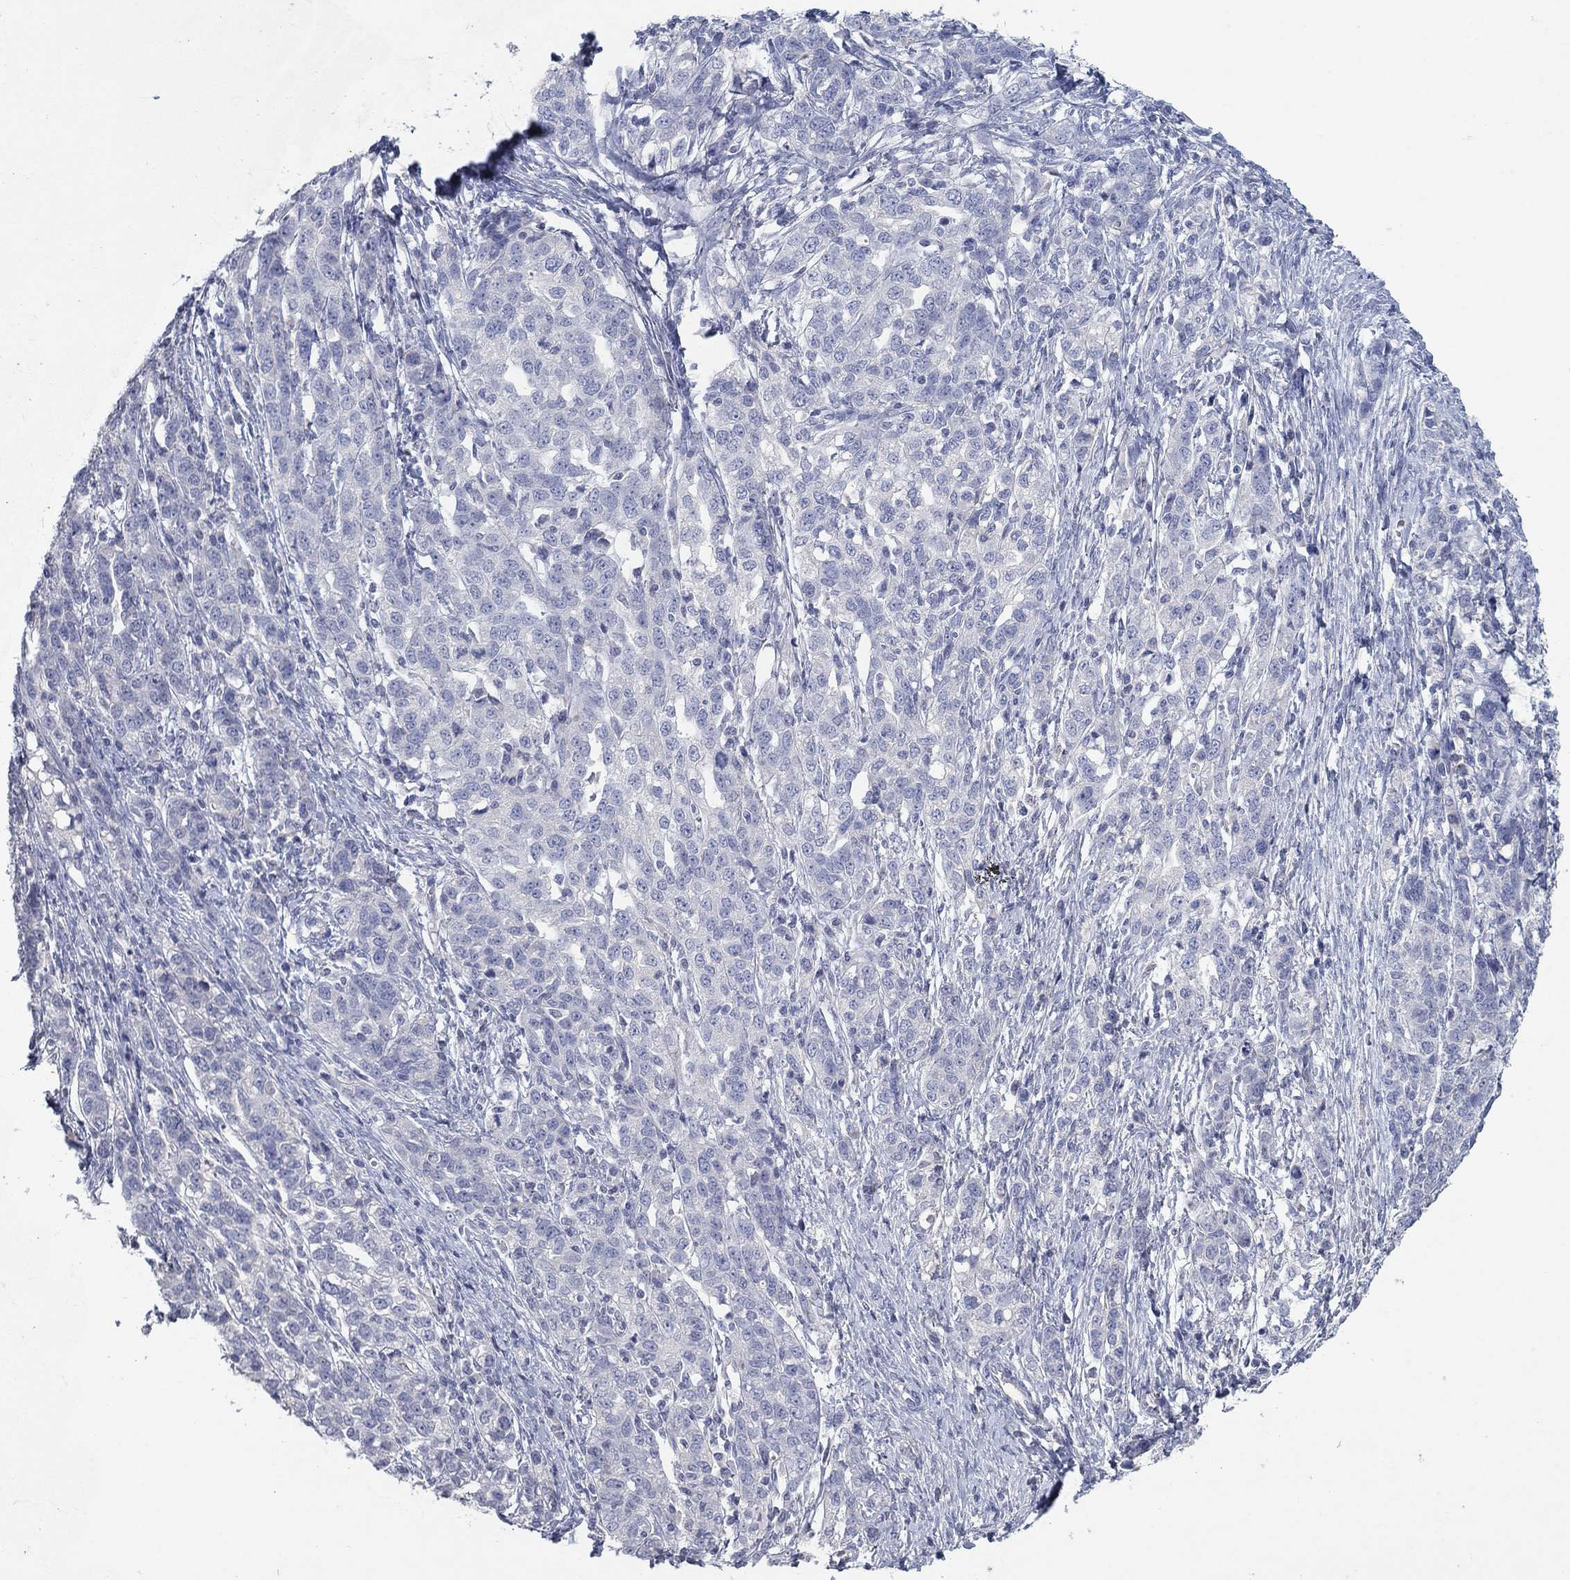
{"staining": {"intensity": "negative", "quantity": "none", "location": "none"}, "tissue": "ovarian cancer", "cell_type": "Tumor cells", "image_type": "cancer", "snomed": [{"axis": "morphology", "description": "Cystadenocarcinoma, serous, NOS"}, {"axis": "topography", "description": "Ovary"}], "caption": "Human ovarian serous cystadenocarcinoma stained for a protein using immunohistochemistry (IHC) demonstrates no positivity in tumor cells.", "gene": "KRT40", "patient": {"sex": "female", "age": 71}}